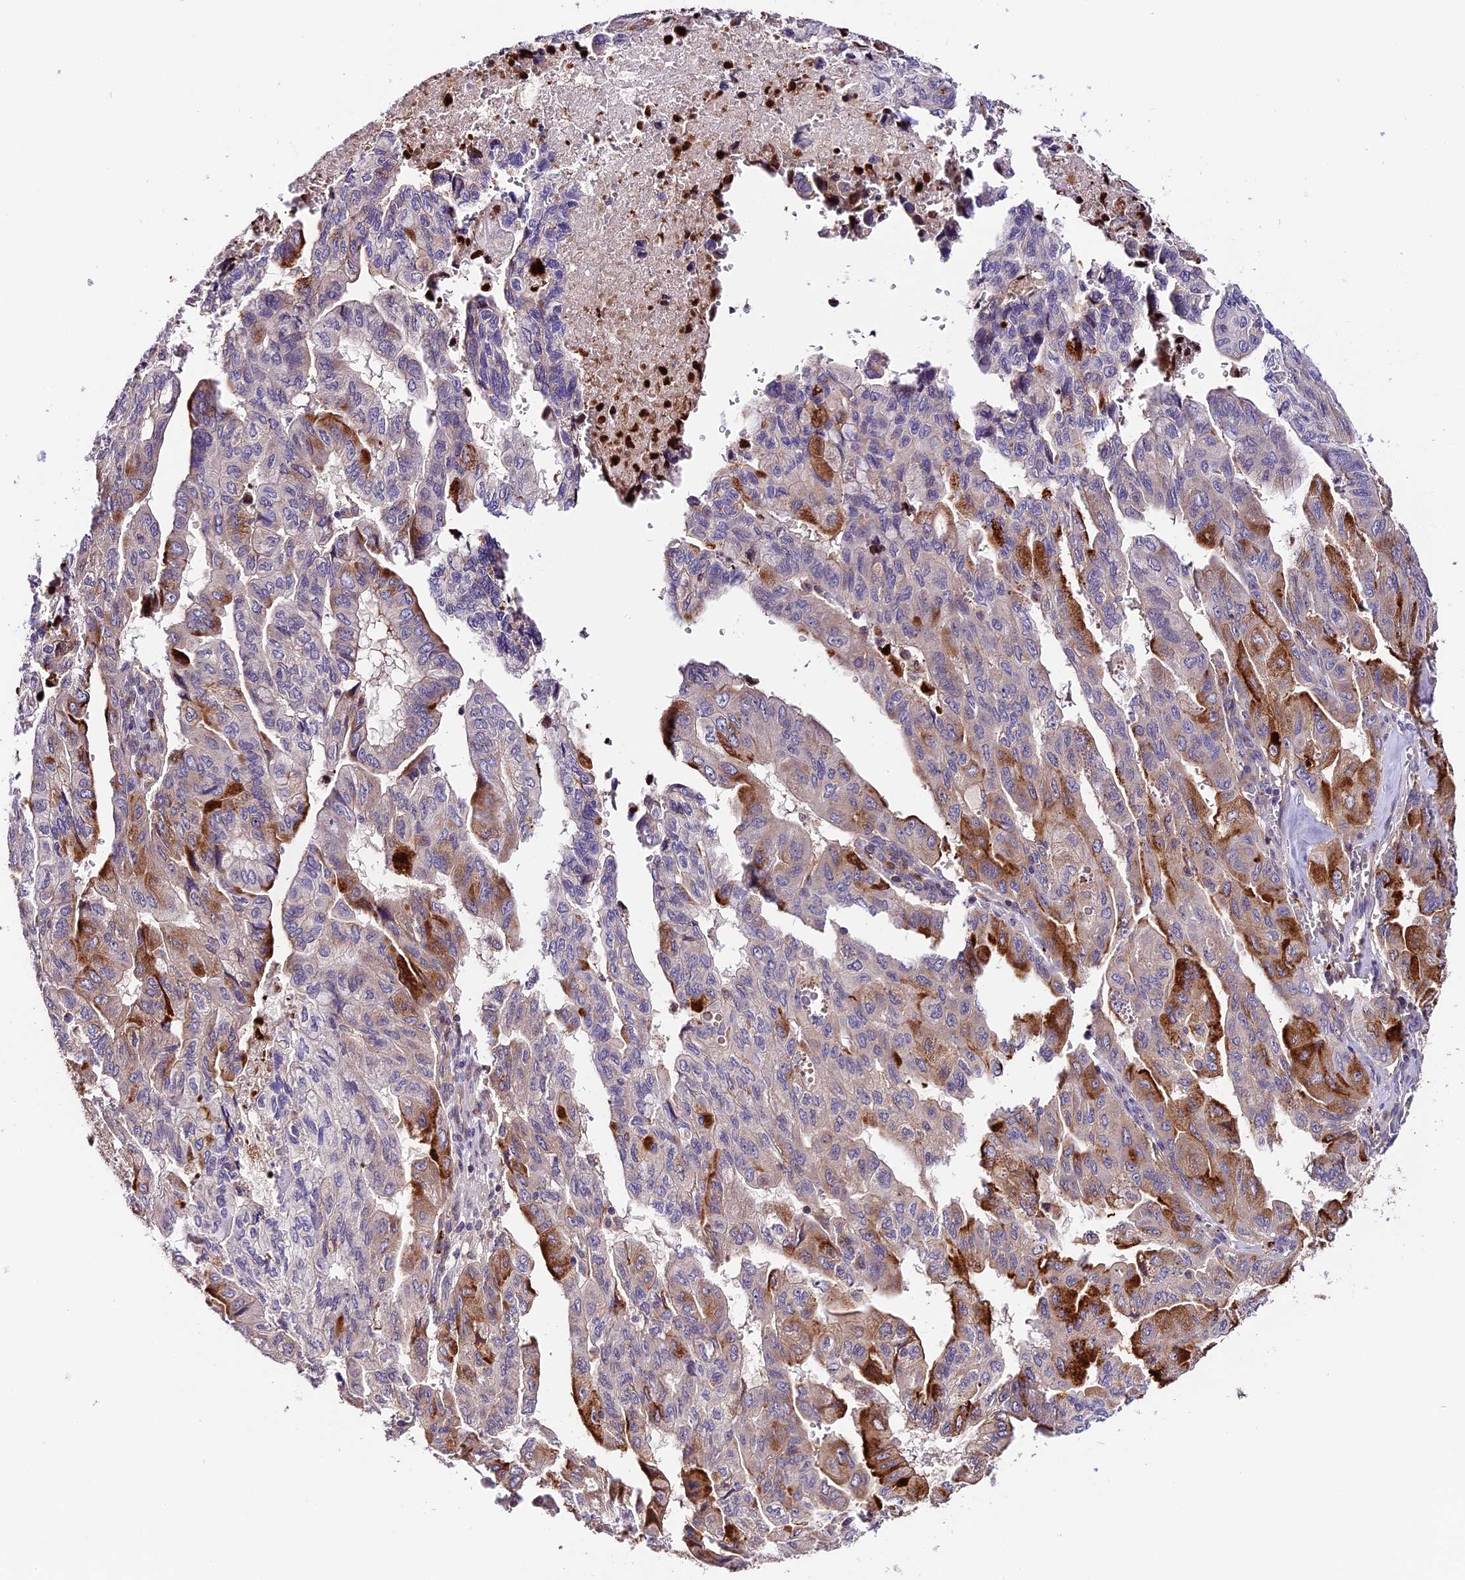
{"staining": {"intensity": "strong", "quantity": "<25%", "location": "cytoplasmic/membranous"}, "tissue": "pancreatic cancer", "cell_type": "Tumor cells", "image_type": "cancer", "snomed": [{"axis": "morphology", "description": "Adenocarcinoma, NOS"}, {"axis": "topography", "description": "Pancreas"}], "caption": "There is medium levels of strong cytoplasmic/membranous staining in tumor cells of adenocarcinoma (pancreatic), as demonstrated by immunohistochemical staining (brown color).", "gene": "MAP3K7CL", "patient": {"sex": "male", "age": 51}}